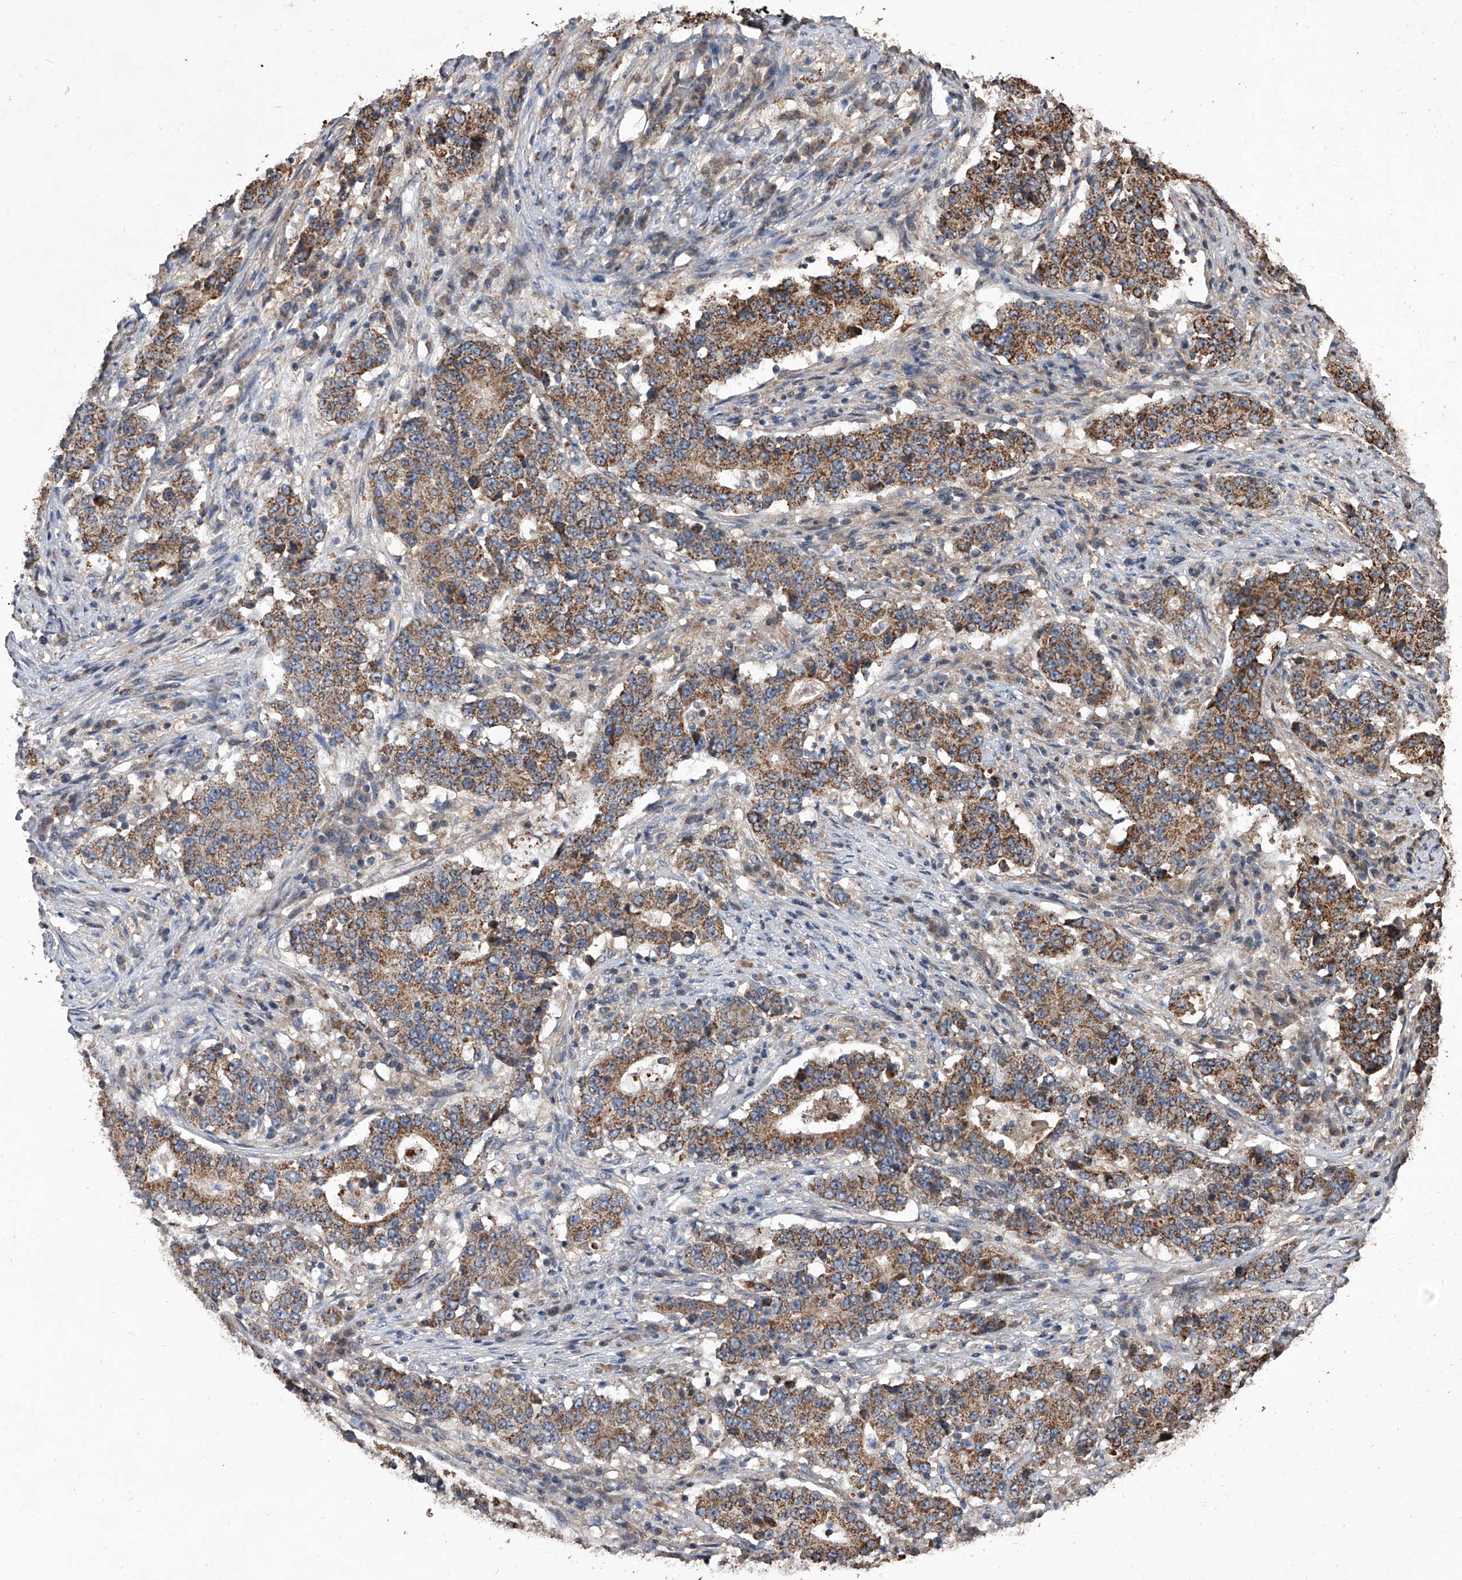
{"staining": {"intensity": "moderate", "quantity": ">75%", "location": "cytoplasmic/membranous"}, "tissue": "stomach cancer", "cell_type": "Tumor cells", "image_type": "cancer", "snomed": [{"axis": "morphology", "description": "Adenocarcinoma, NOS"}, {"axis": "topography", "description": "Stomach"}], "caption": "Immunohistochemical staining of stomach adenocarcinoma shows medium levels of moderate cytoplasmic/membranous positivity in about >75% of tumor cells. (brown staining indicates protein expression, while blue staining denotes nuclei).", "gene": "LTV1", "patient": {"sex": "male", "age": 59}}